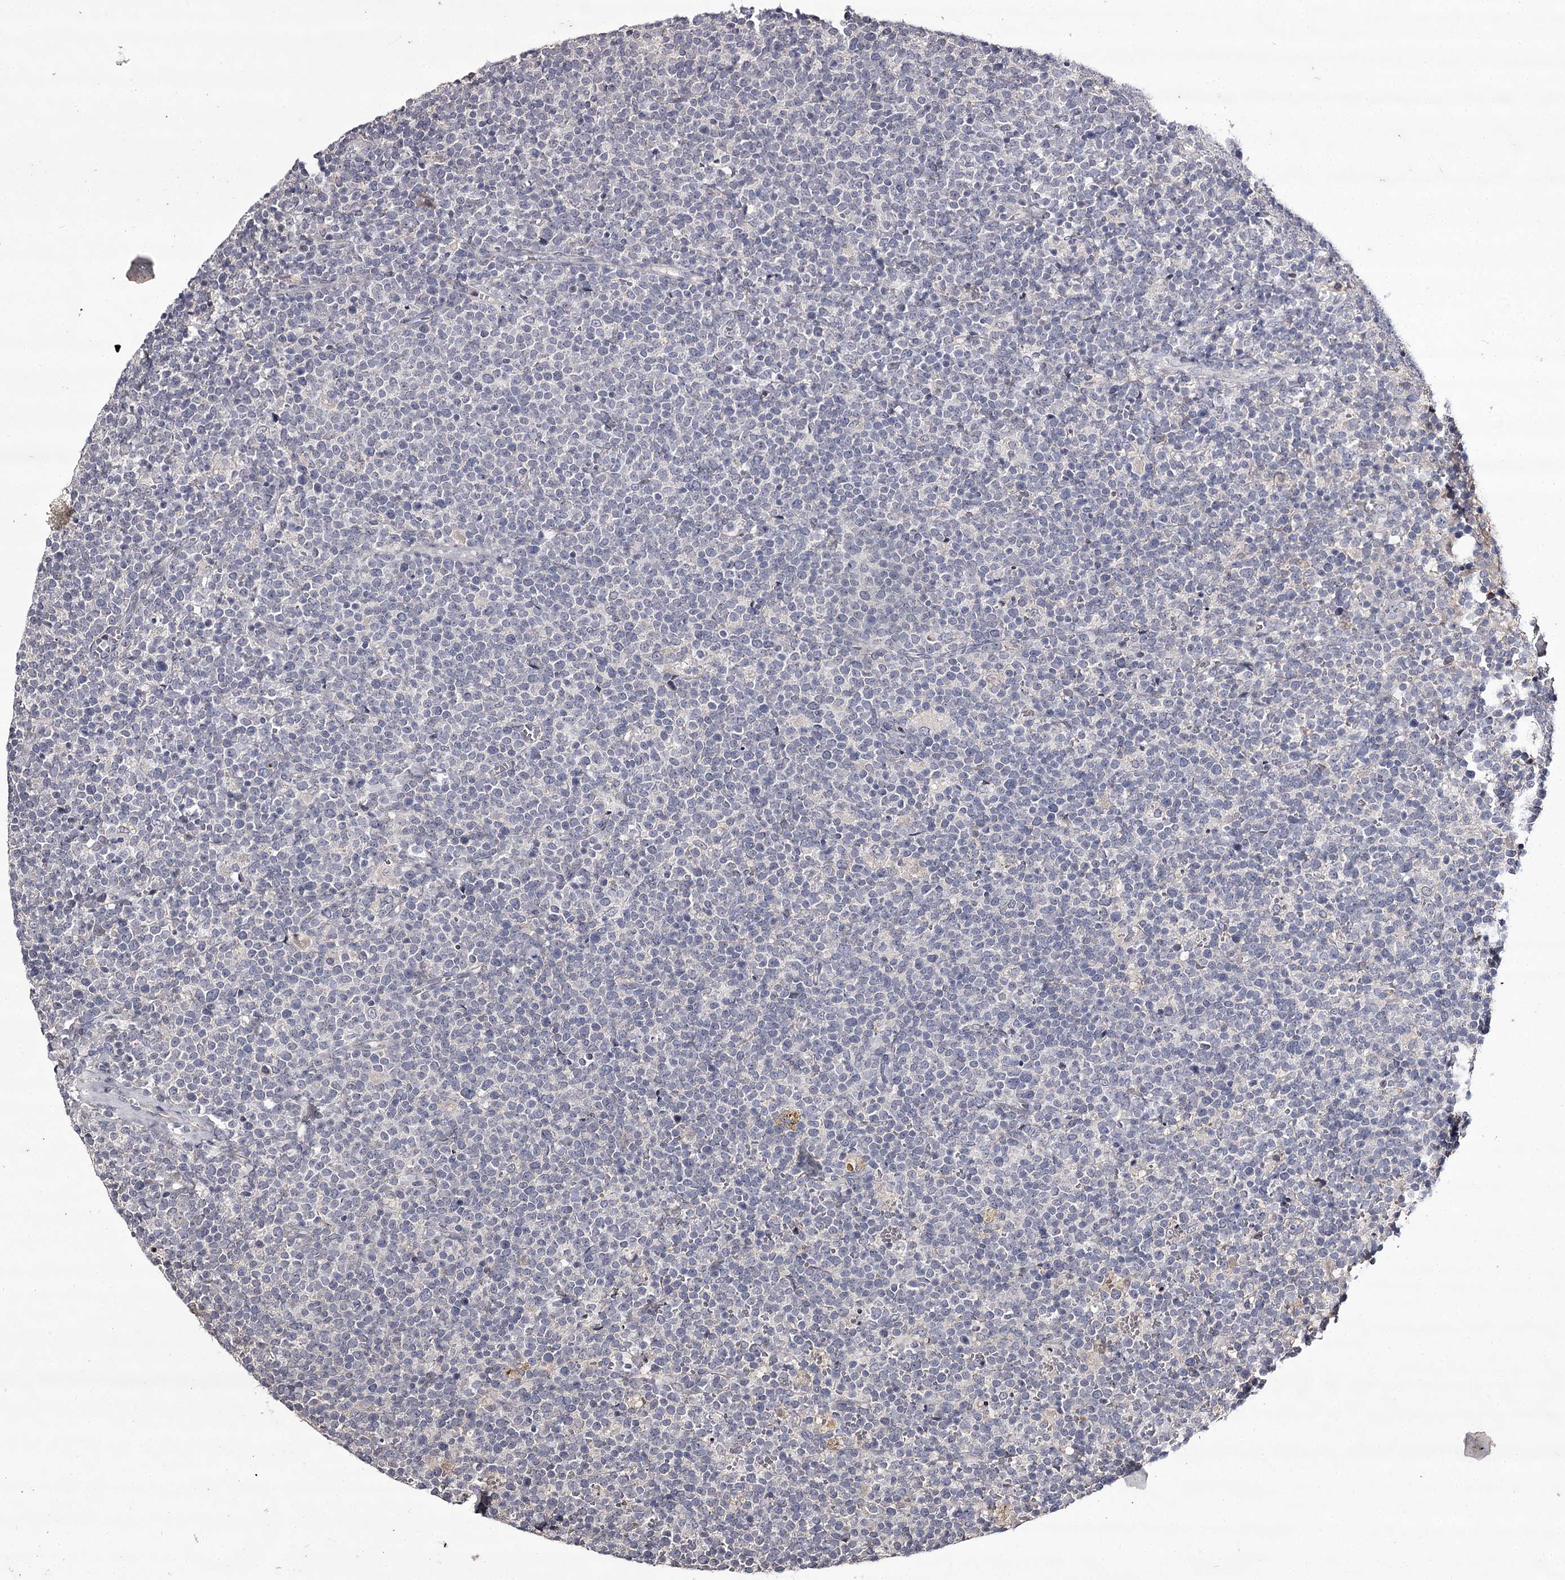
{"staining": {"intensity": "negative", "quantity": "none", "location": "none"}, "tissue": "lymphoma", "cell_type": "Tumor cells", "image_type": "cancer", "snomed": [{"axis": "morphology", "description": "Malignant lymphoma, non-Hodgkin's type, High grade"}, {"axis": "topography", "description": "Lymph node"}], "caption": "Image shows no significant protein positivity in tumor cells of malignant lymphoma, non-Hodgkin's type (high-grade).", "gene": "PRM2", "patient": {"sex": "male", "age": 61}}